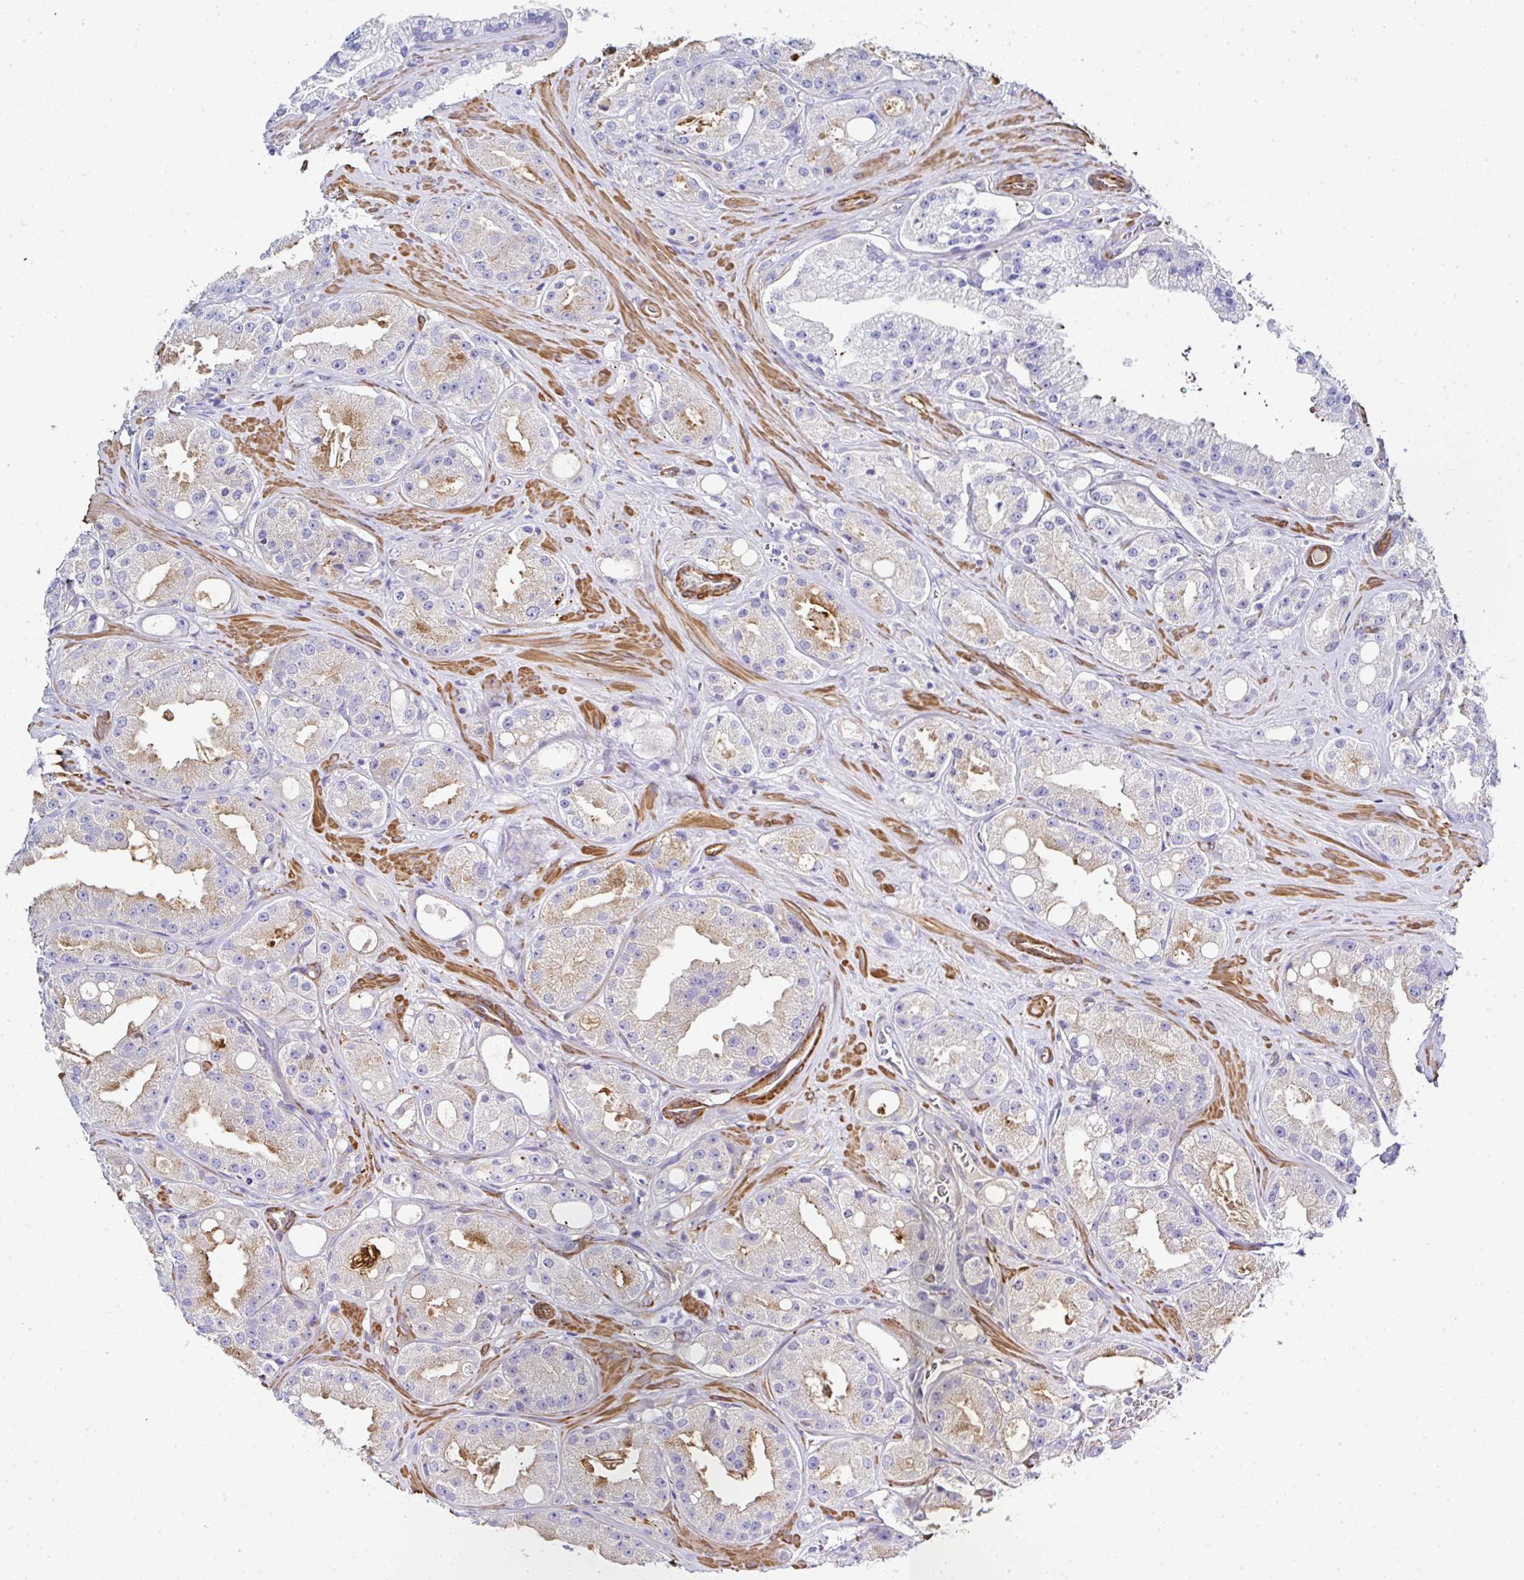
{"staining": {"intensity": "moderate", "quantity": "<25%", "location": "cytoplasmic/membranous"}, "tissue": "prostate cancer", "cell_type": "Tumor cells", "image_type": "cancer", "snomed": [{"axis": "morphology", "description": "Adenocarcinoma, High grade"}, {"axis": "topography", "description": "Prostate"}], "caption": "A high-resolution photomicrograph shows immunohistochemistry (IHC) staining of prostate cancer, which displays moderate cytoplasmic/membranous staining in approximately <25% of tumor cells.", "gene": "PPFIA4", "patient": {"sex": "male", "age": 66}}